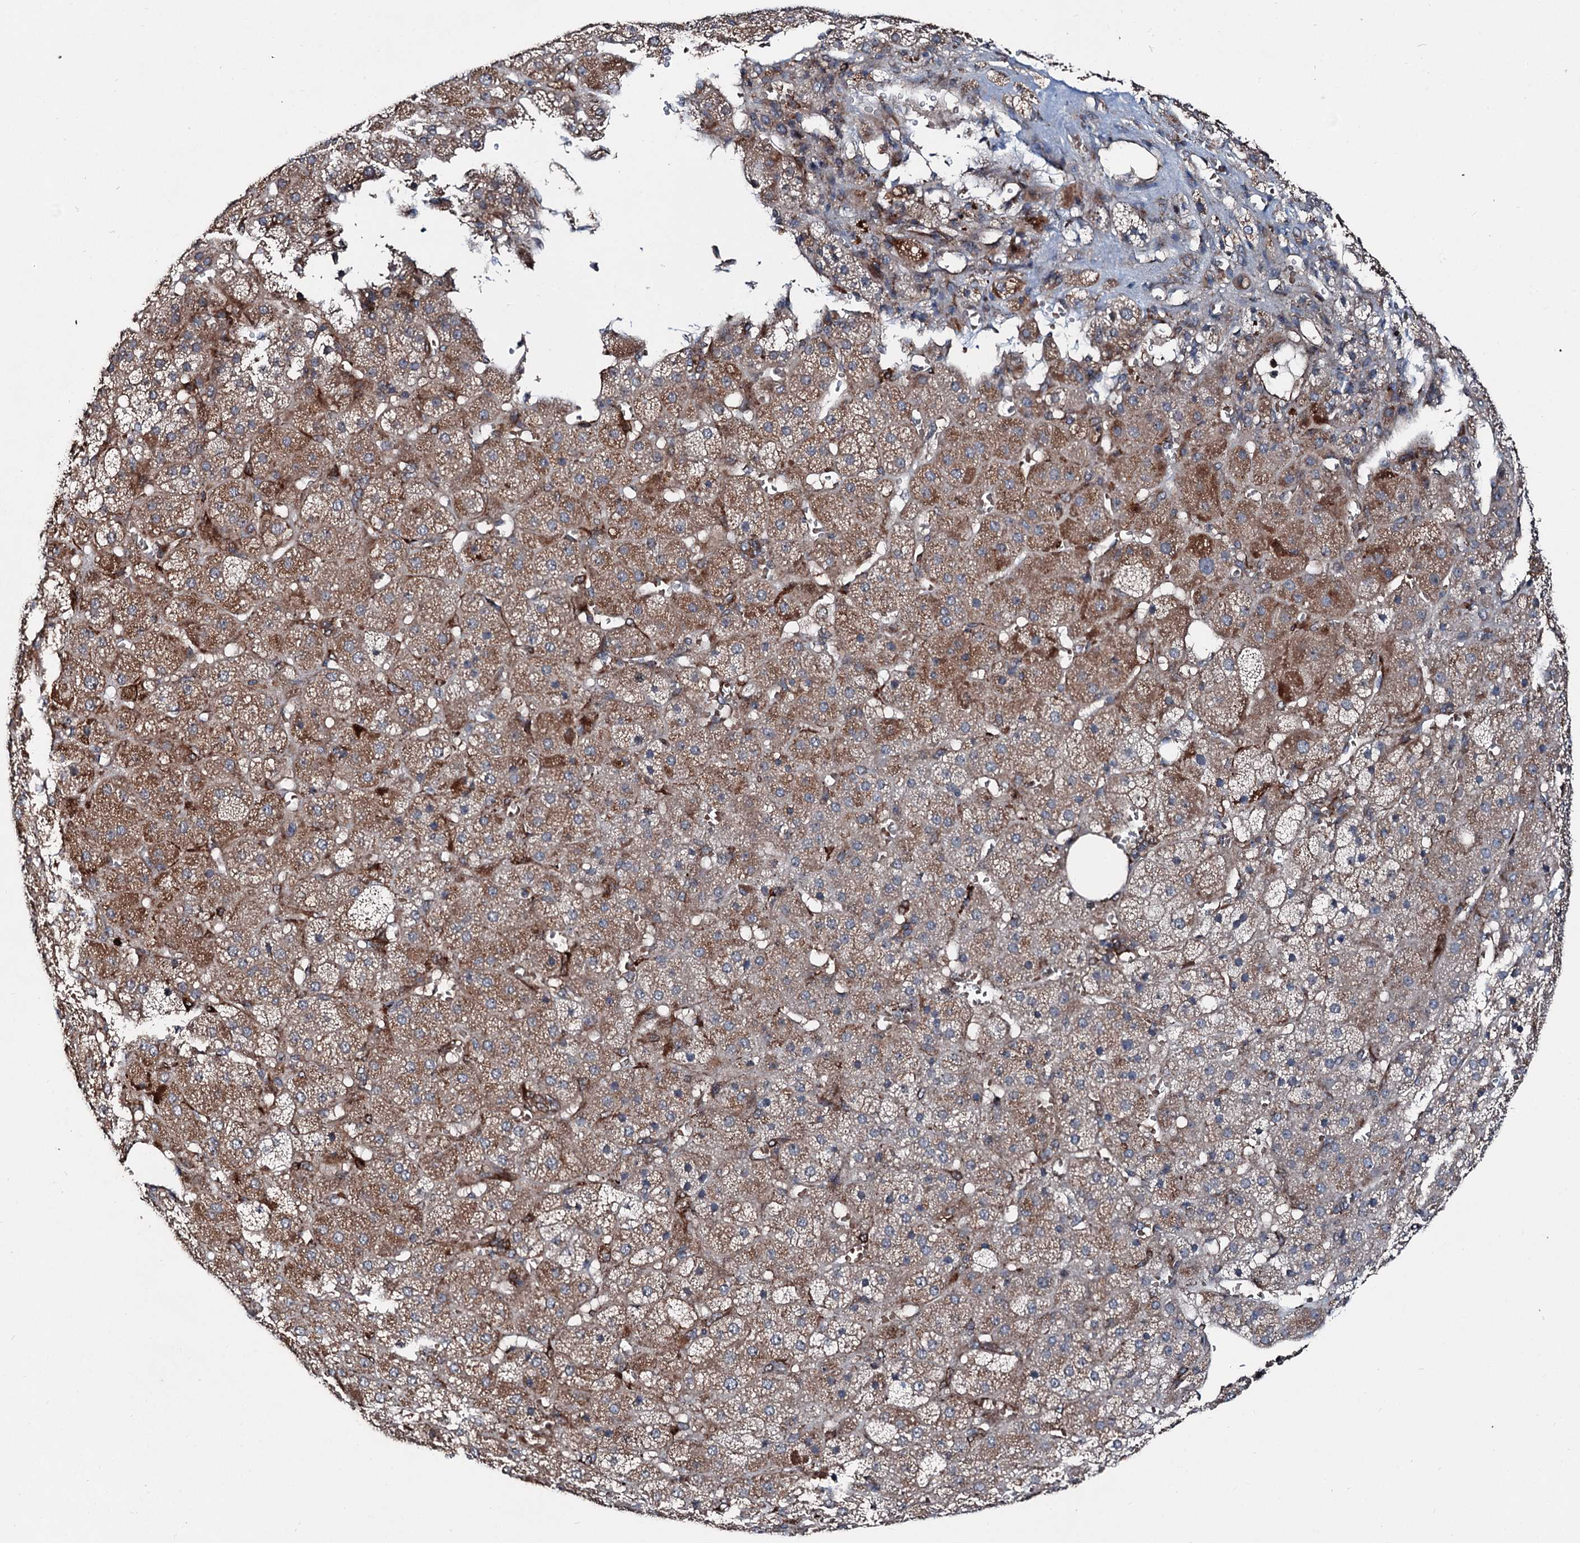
{"staining": {"intensity": "moderate", "quantity": "25%-75%", "location": "cytoplasmic/membranous"}, "tissue": "adrenal gland", "cell_type": "Glandular cells", "image_type": "normal", "snomed": [{"axis": "morphology", "description": "Normal tissue, NOS"}, {"axis": "topography", "description": "Adrenal gland"}], "caption": "Immunohistochemical staining of unremarkable adrenal gland exhibits 25%-75% levels of moderate cytoplasmic/membranous protein expression in about 25%-75% of glandular cells.", "gene": "DDIAS", "patient": {"sex": "female", "age": 57}}